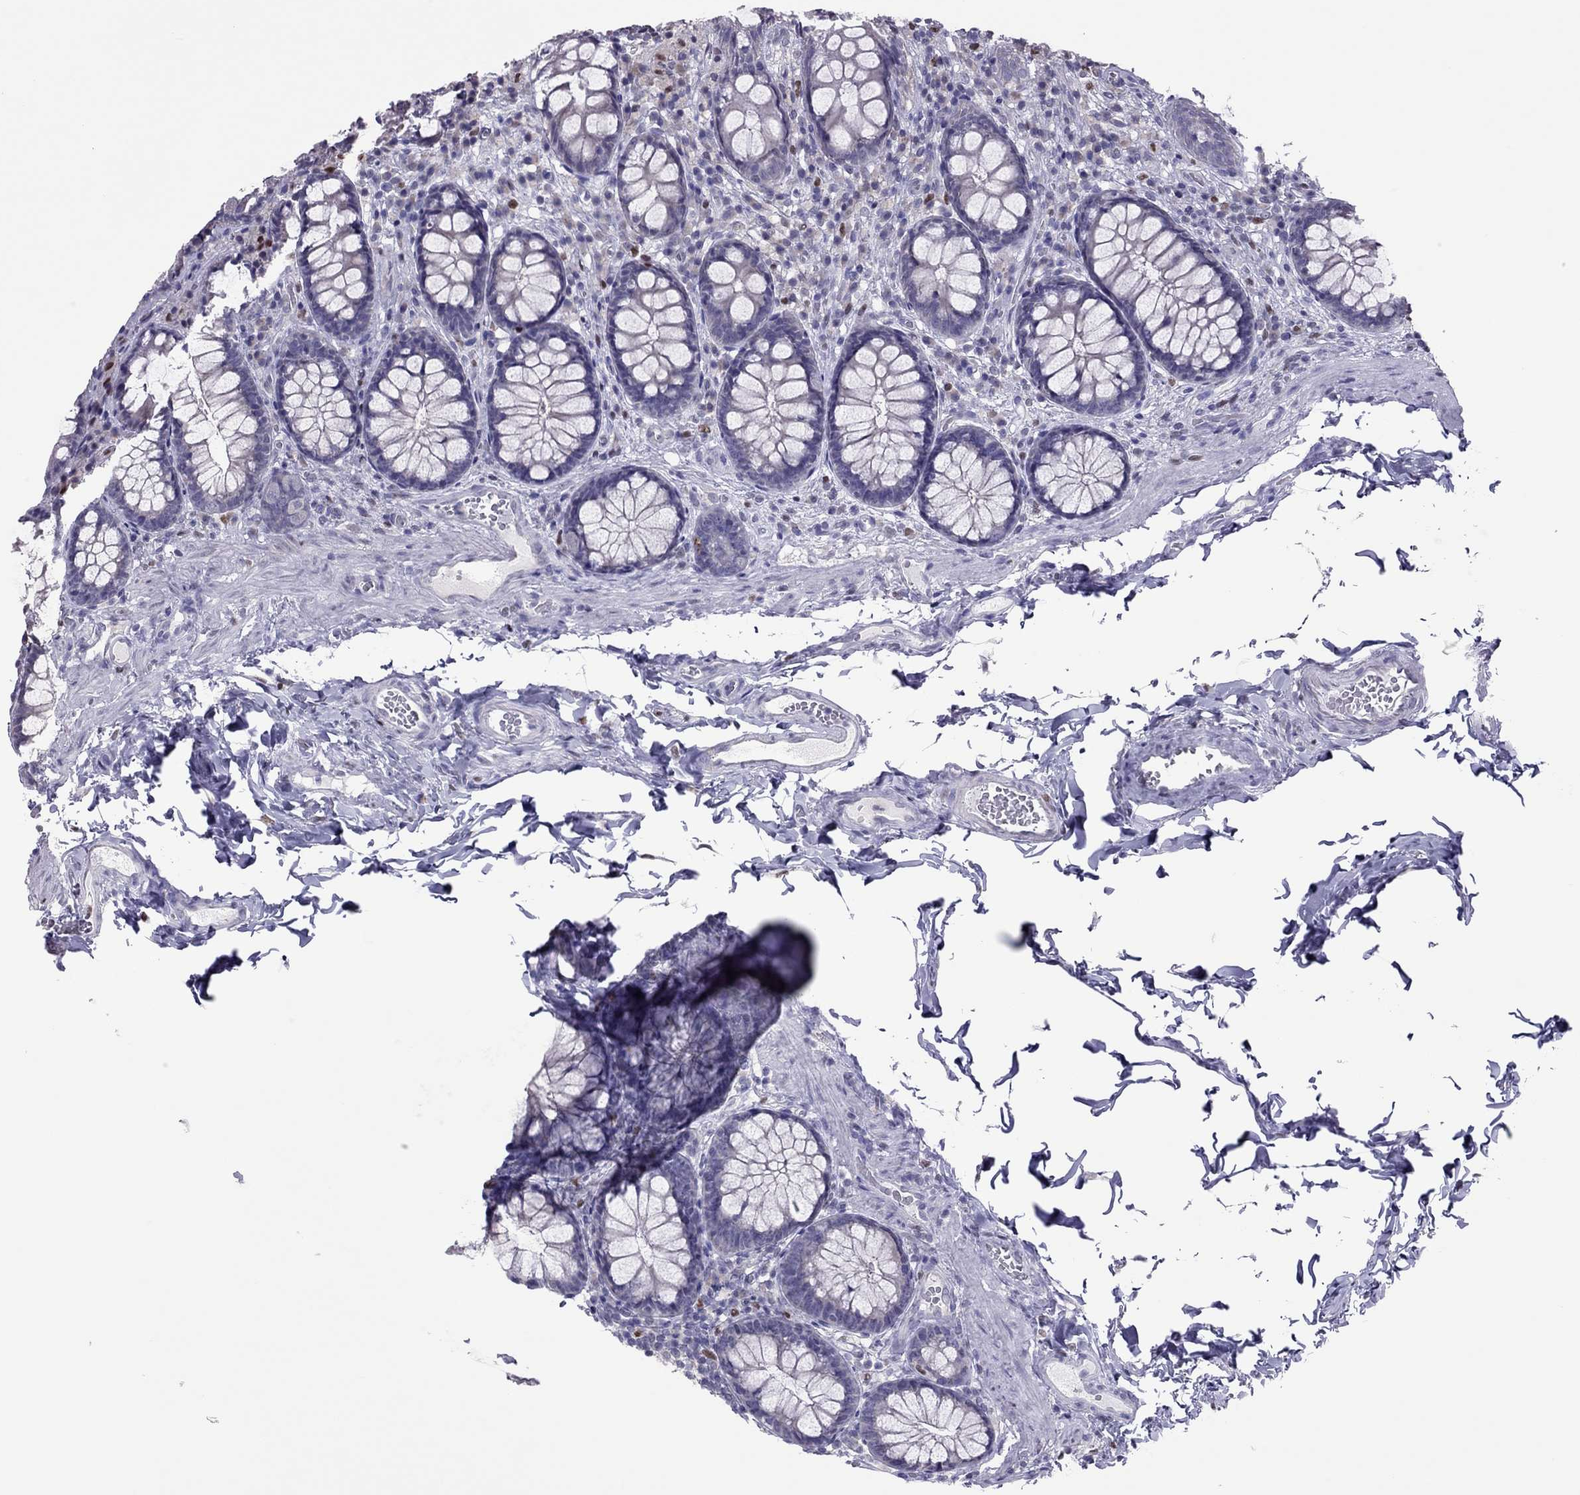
{"staining": {"intensity": "negative", "quantity": "none", "location": "none"}, "tissue": "colon", "cell_type": "Endothelial cells", "image_type": "normal", "snomed": [{"axis": "morphology", "description": "Normal tissue, NOS"}, {"axis": "topography", "description": "Colon"}], "caption": "IHC of benign human colon displays no staining in endothelial cells. (DAB (3,3'-diaminobenzidine) immunohistochemistry, high magnification).", "gene": "SPINT3", "patient": {"sex": "female", "age": 86}}